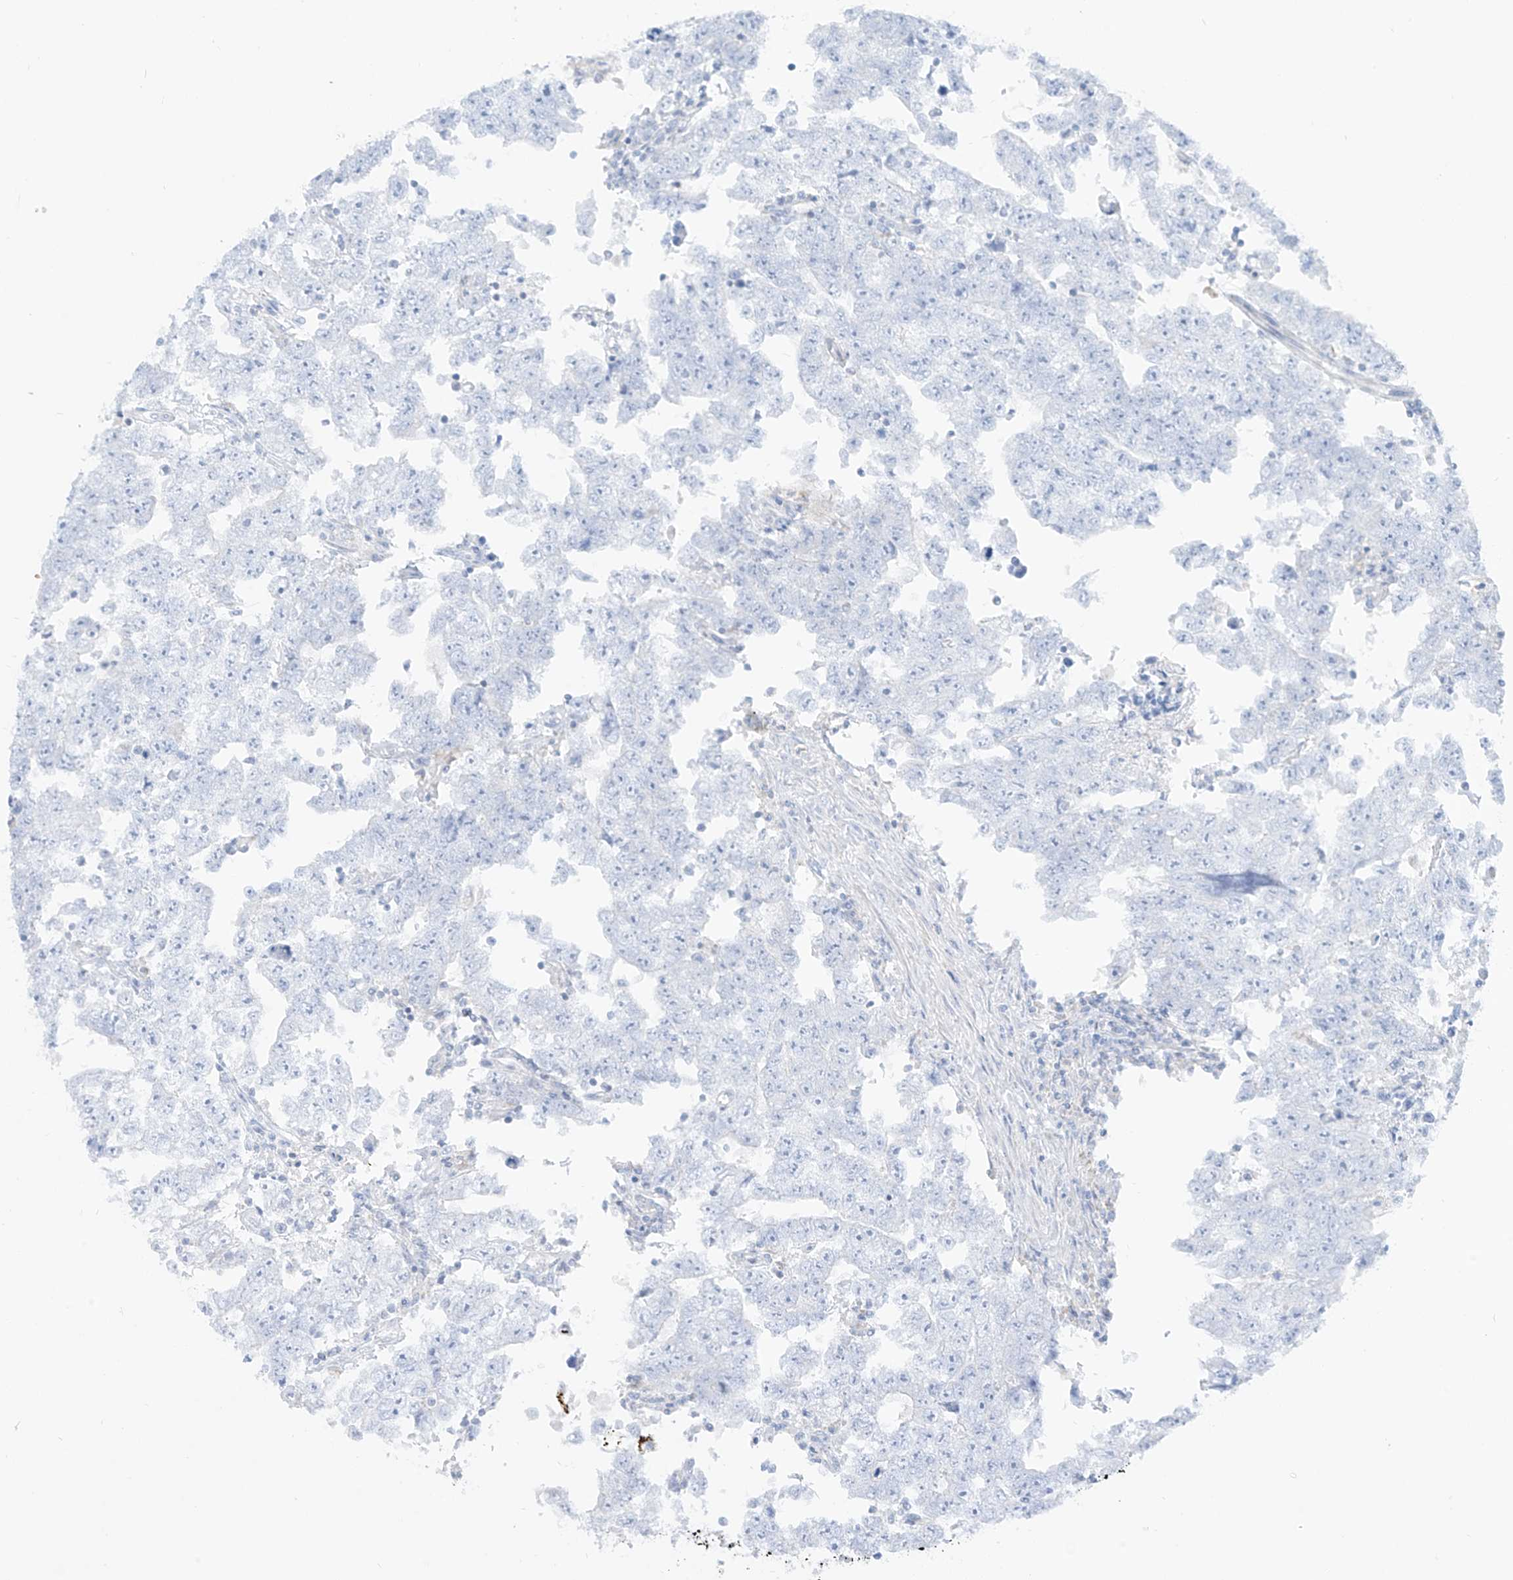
{"staining": {"intensity": "negative", "quantity": "none", "location": "none"}, "tissue": "testis cancer", "cell_type": "Tumor cells", "image_type": "cancer", "snomed": [{"axis": "morphology", "description": "Carcinoma, Embryonal, NOS"}, {"axis": "topography", "description": "Testis"}], "caption": "The image exhibits no significant expression in tumor cells of testis cancer (embryonal carcinoma).", "gene": "SLC26A3", "patient": {"sex": "male", "age": 25}}